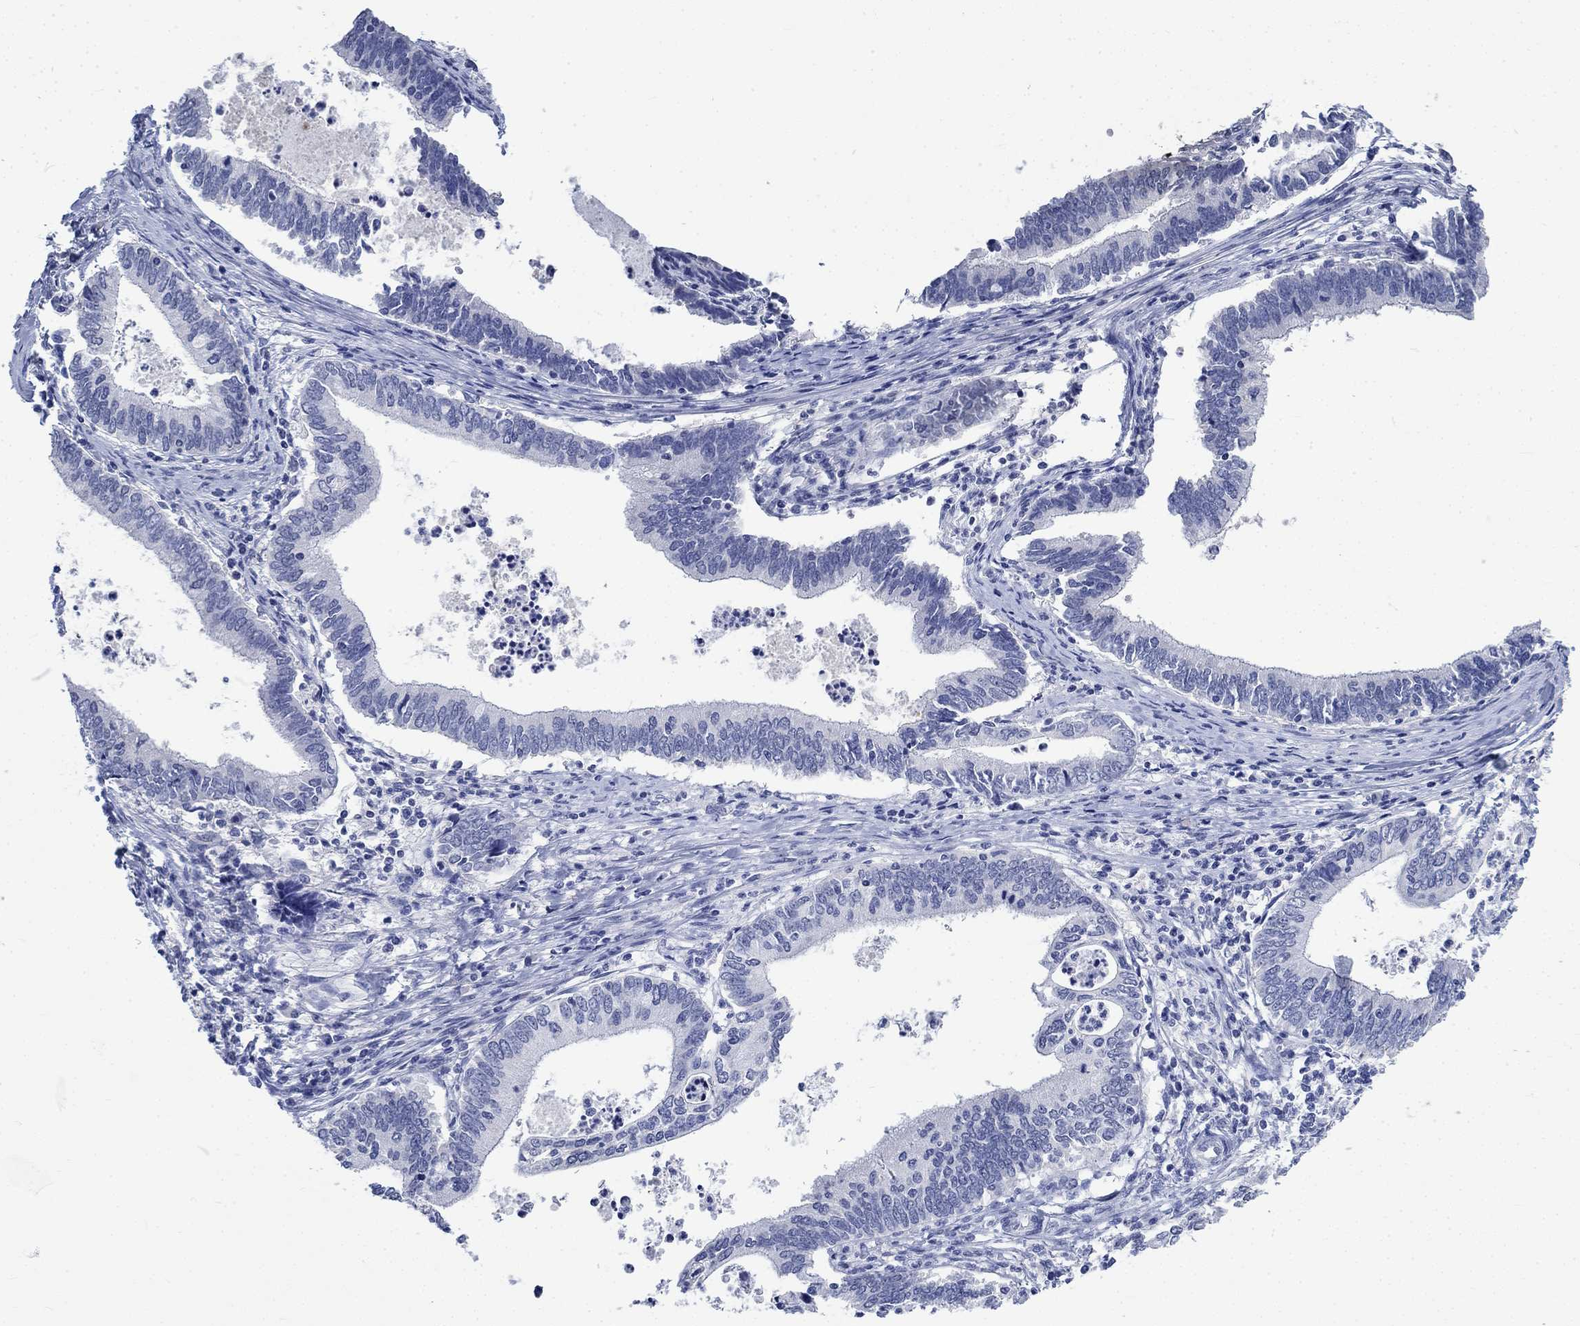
{"staining": {"intensity": "negative", "quantity": "none", "location": "none"}, "tissue": "cervical cancer", "cell_type": "Tumor cells", "image_type": "cancer", "snomed": [{"axis": "morphology", "description": "Adenocarcinoma, NOS"}, {"axis": "topography", "description": "Cervix"}], "caption": "IHC photomicrograph of cervical cancer (adenocarcinoma) stained for a protein (brown), which reveals no positivity in tumor cells. (Stains: DAB IHC with hematoxylin counter stain, Microscopy: brightfield microscopy at high magnification).", "gene": "C4orf47", "patient": {"sex": "female", "age": 42}}